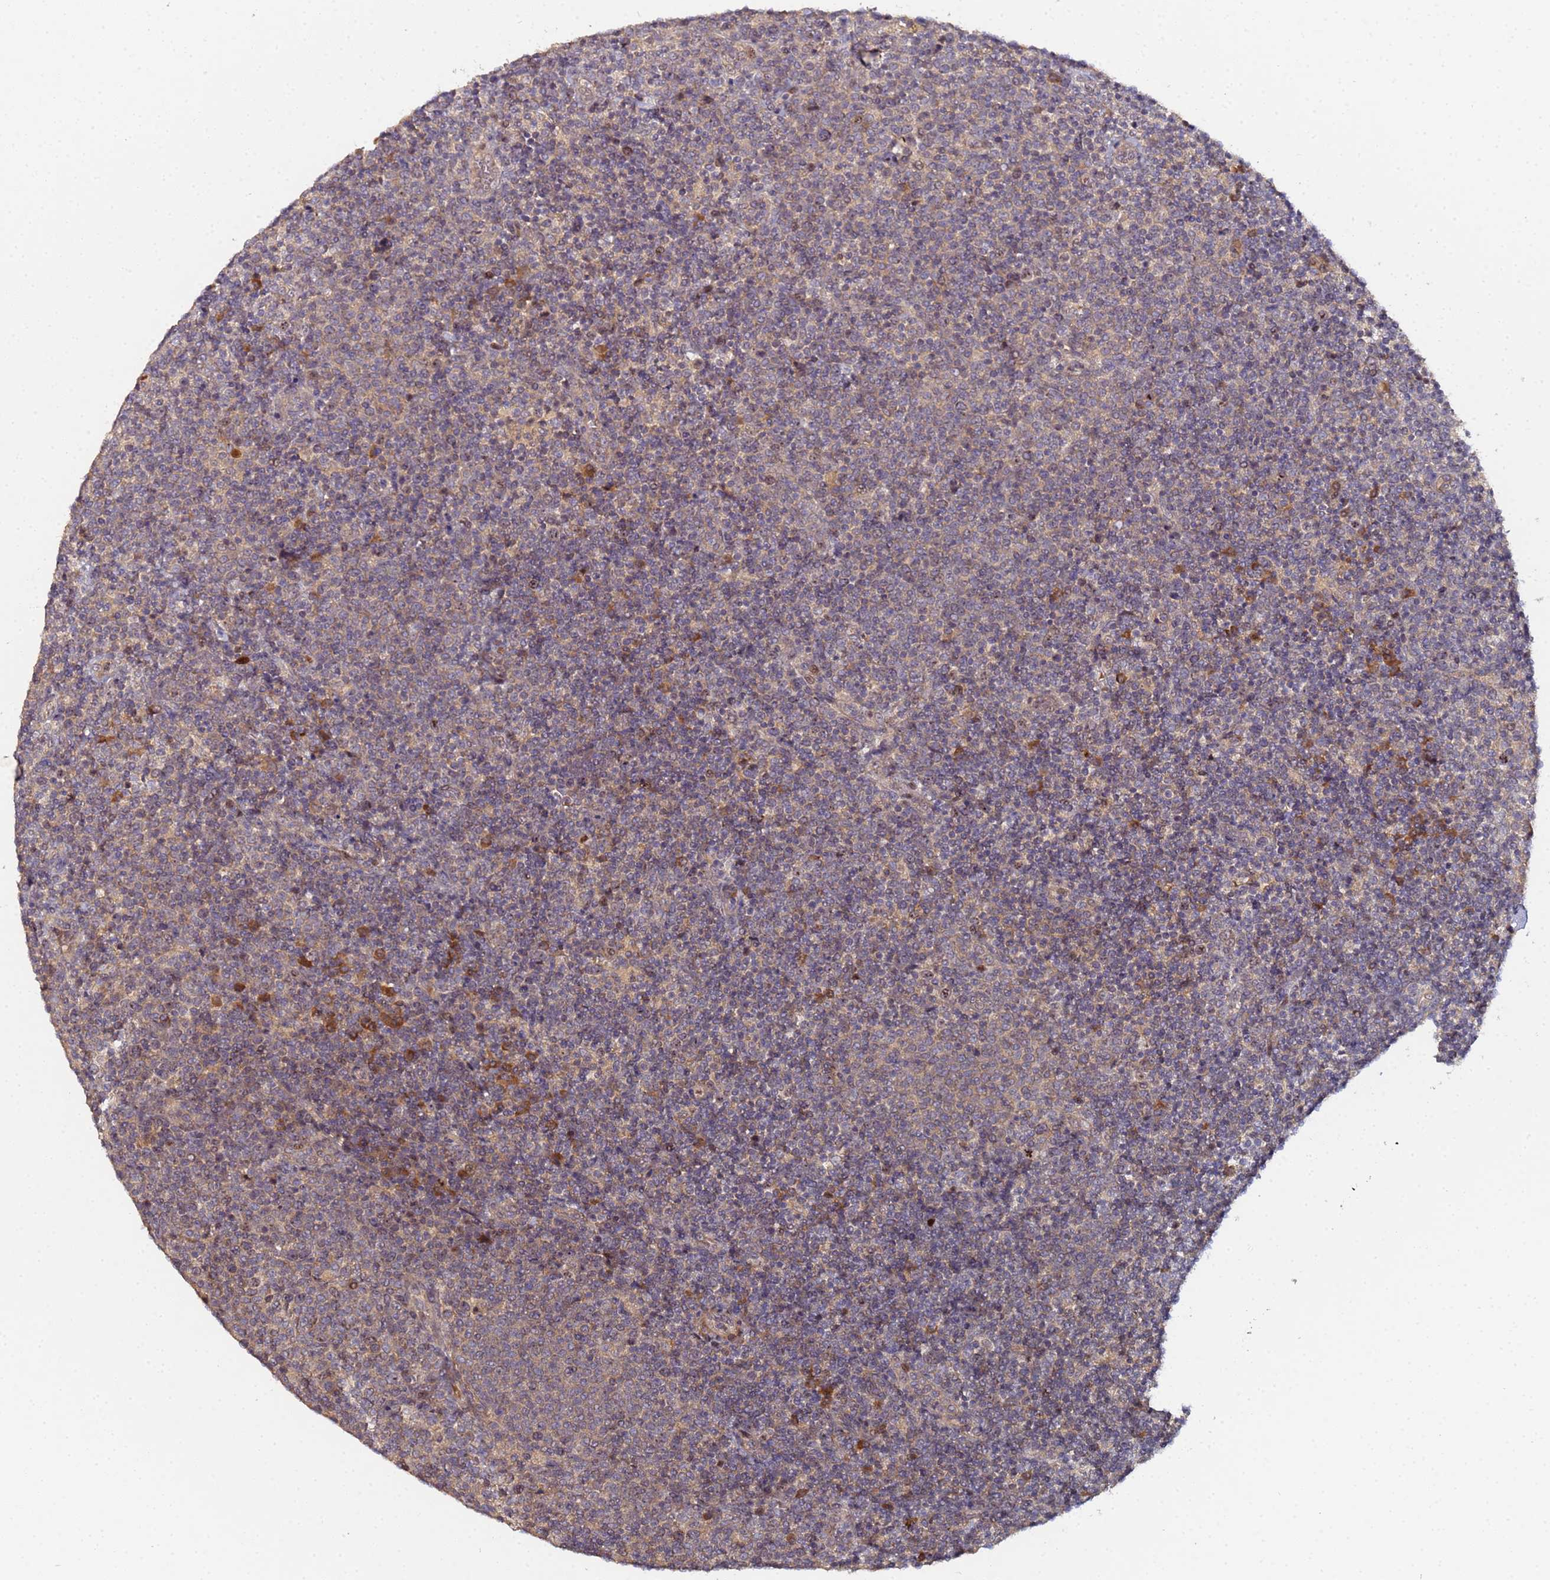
{"staining": {"intensity": "moderate", "quantity": "<25%", "location": "cytoplasmic/membranous,nuclear"}, "tissue": "lymphoma", "cell_type": "Tumor cells", "image_type": "cancer", "snomed": [{"axis": "morphology", "description": "Malignant lymphoma, non-Hodgkin's type, High grade"}, {"axis": "topography", "description": "Lymph node"}], "caption": "Immunohistochemistry micrograph of neoplastic tissue: human malignant lymphoma, non-Hodgkin's type (high-grade) stained using IHC exhibits low levels of moderate protein expression localized specifically in the cytoplasmic/membranous and nuclear of tumor cells, appearing as a cytoplasmic/membranous and nuclear brown color.", "gene": "OSER1", "patient": {"sex": "male", "age": 61}}